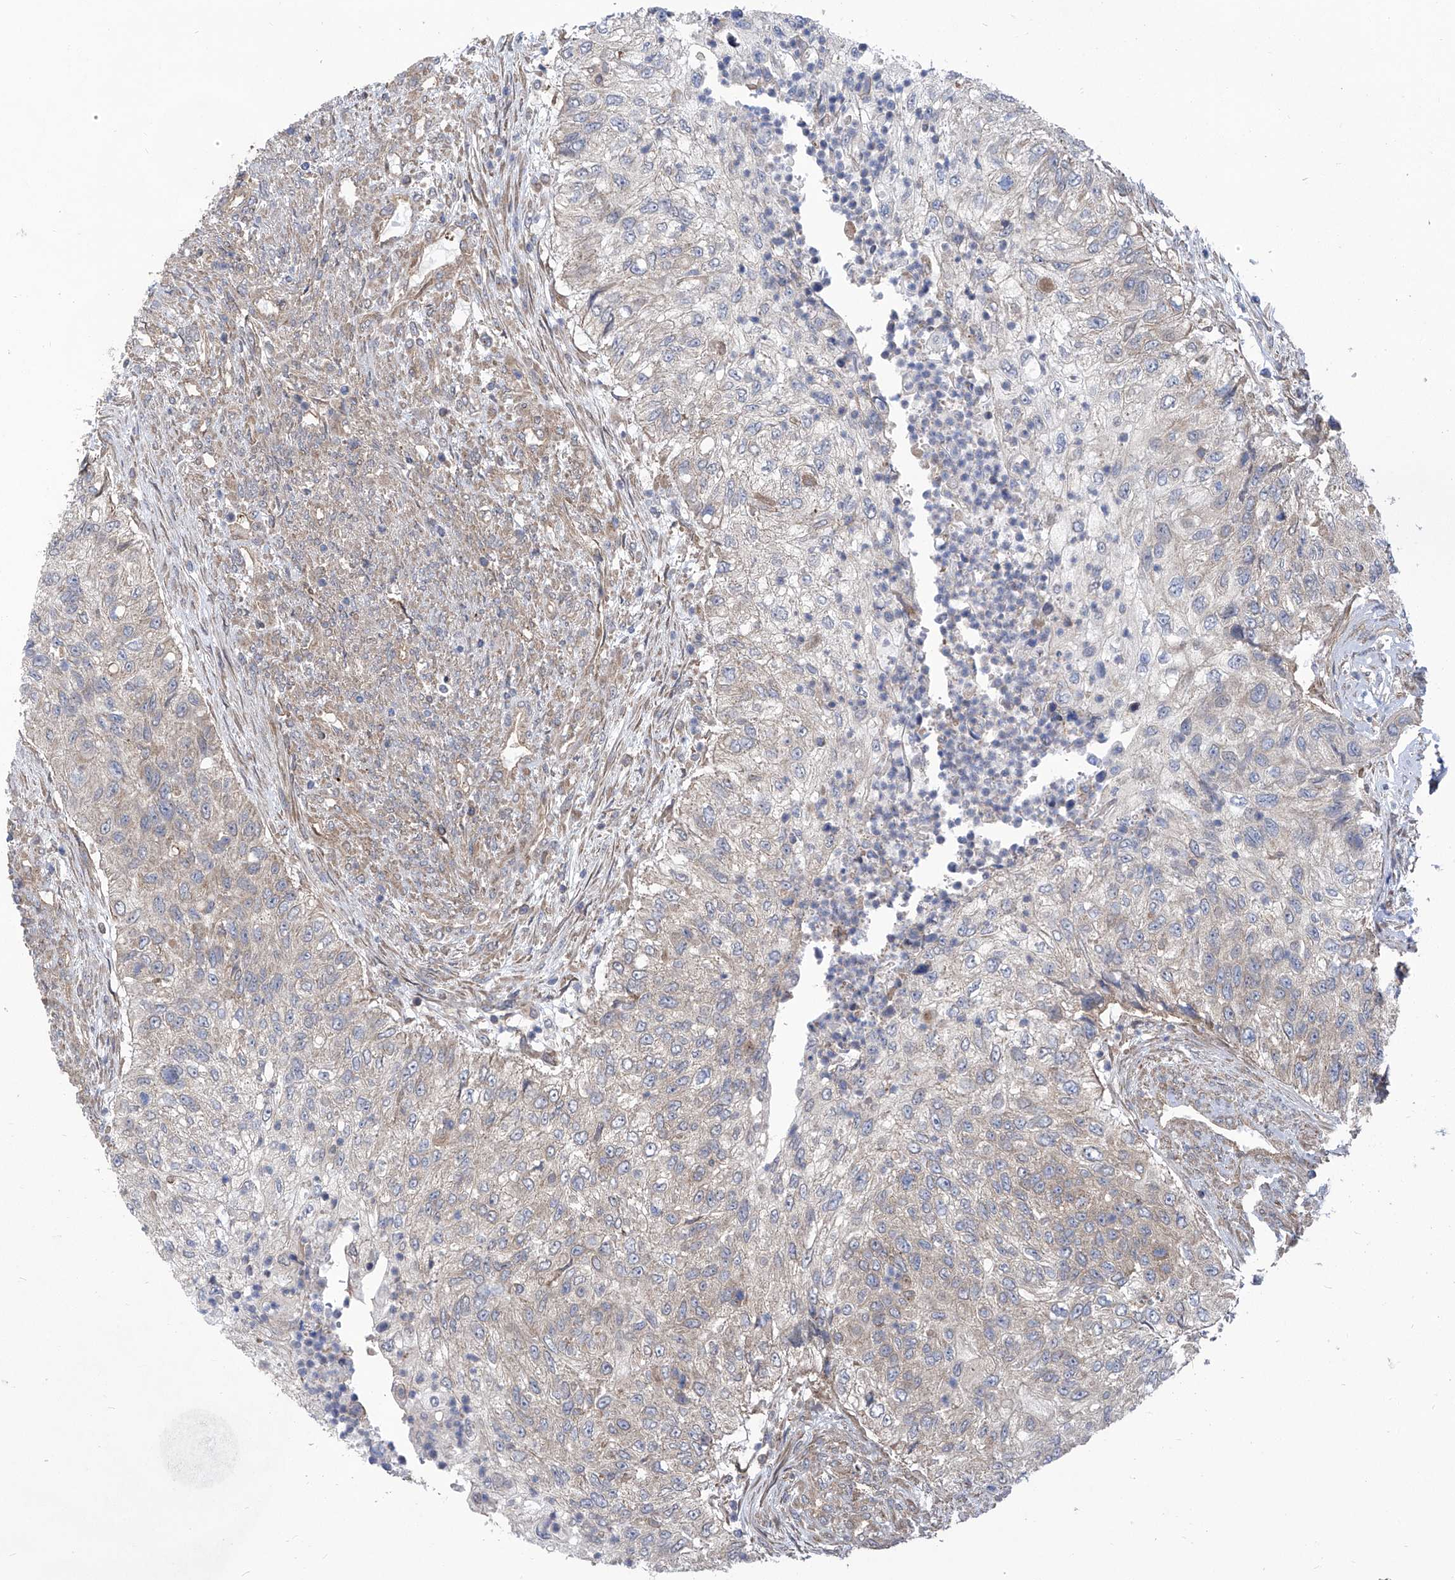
{"staining": {"intensity": "weak", "quantity": "<25%", "location": "cytoplasmic/membranous"}, "tissue": "urothelial cancer", "cell_type": "Tumor cells", "image_type": "cancer", "snomed": [{"axis": "morphology", "description": "Urothelial carcinoma, High grade"}, {"axis": "topography", "description": "Urinary bladder"}], "caption": "DAB immunohistochemical staining of human urothelial carcinoma (high-grade) demonstrates no significant positivity in tumor cells.", "gene": "EIF3M", "patient": {"sex": "female", "age": 60}}